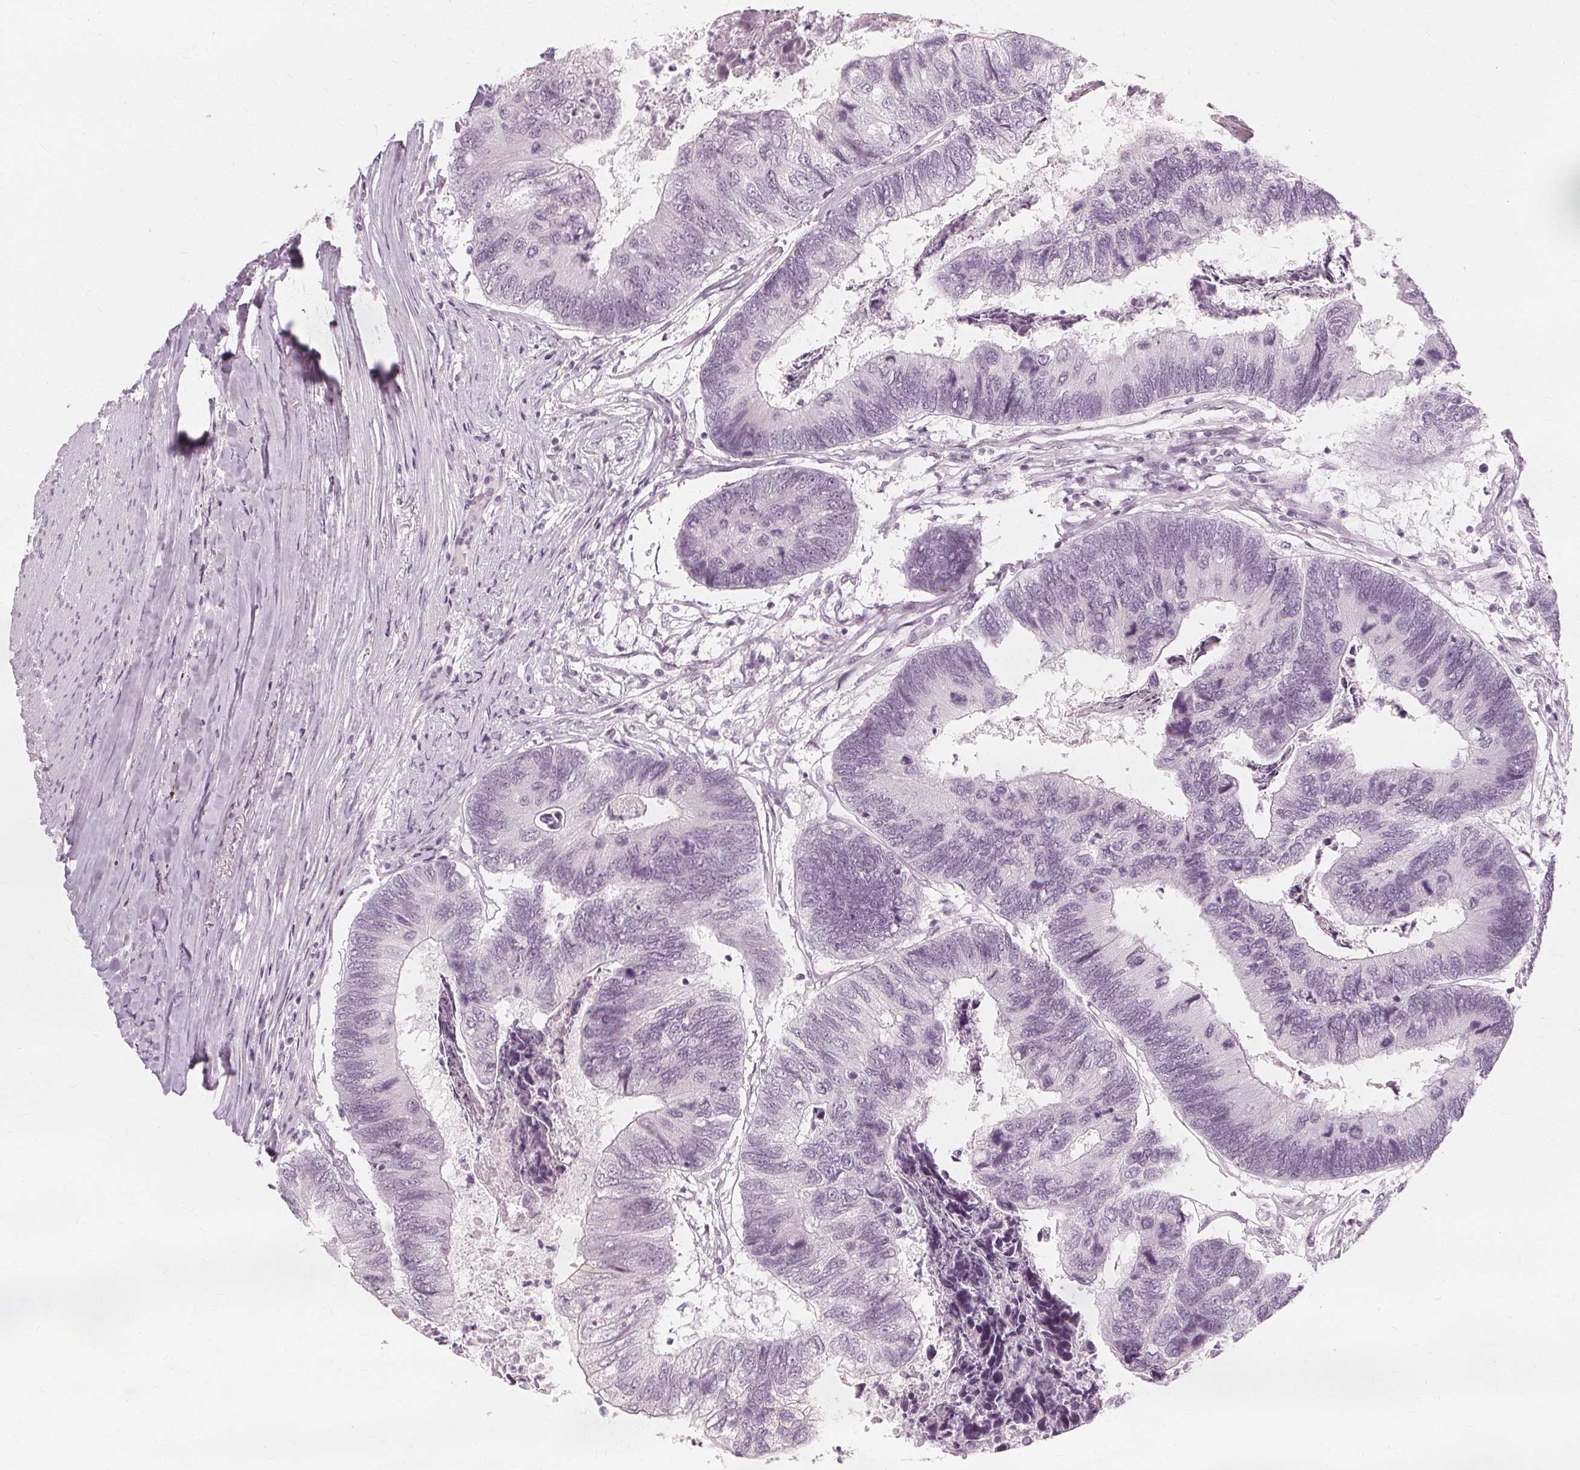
{"staining": {"intensity": "negative", "quantity": "none", "location": "none"}, "tissue": "colorectal cancer", "cell_type": "Tumor cells", "image_type": "cancer", "snomed": [{"axis": "morphology", "description": "Adenocarcinoma, NOS"}, {"axis": "topography", "description": "Colon"}], "caption": "Tumor cells are negative for protein expression in human colorectal adenocarcinoma.", "gene": "NXPE1", "patient": {"sex": "female", "age": 67}}